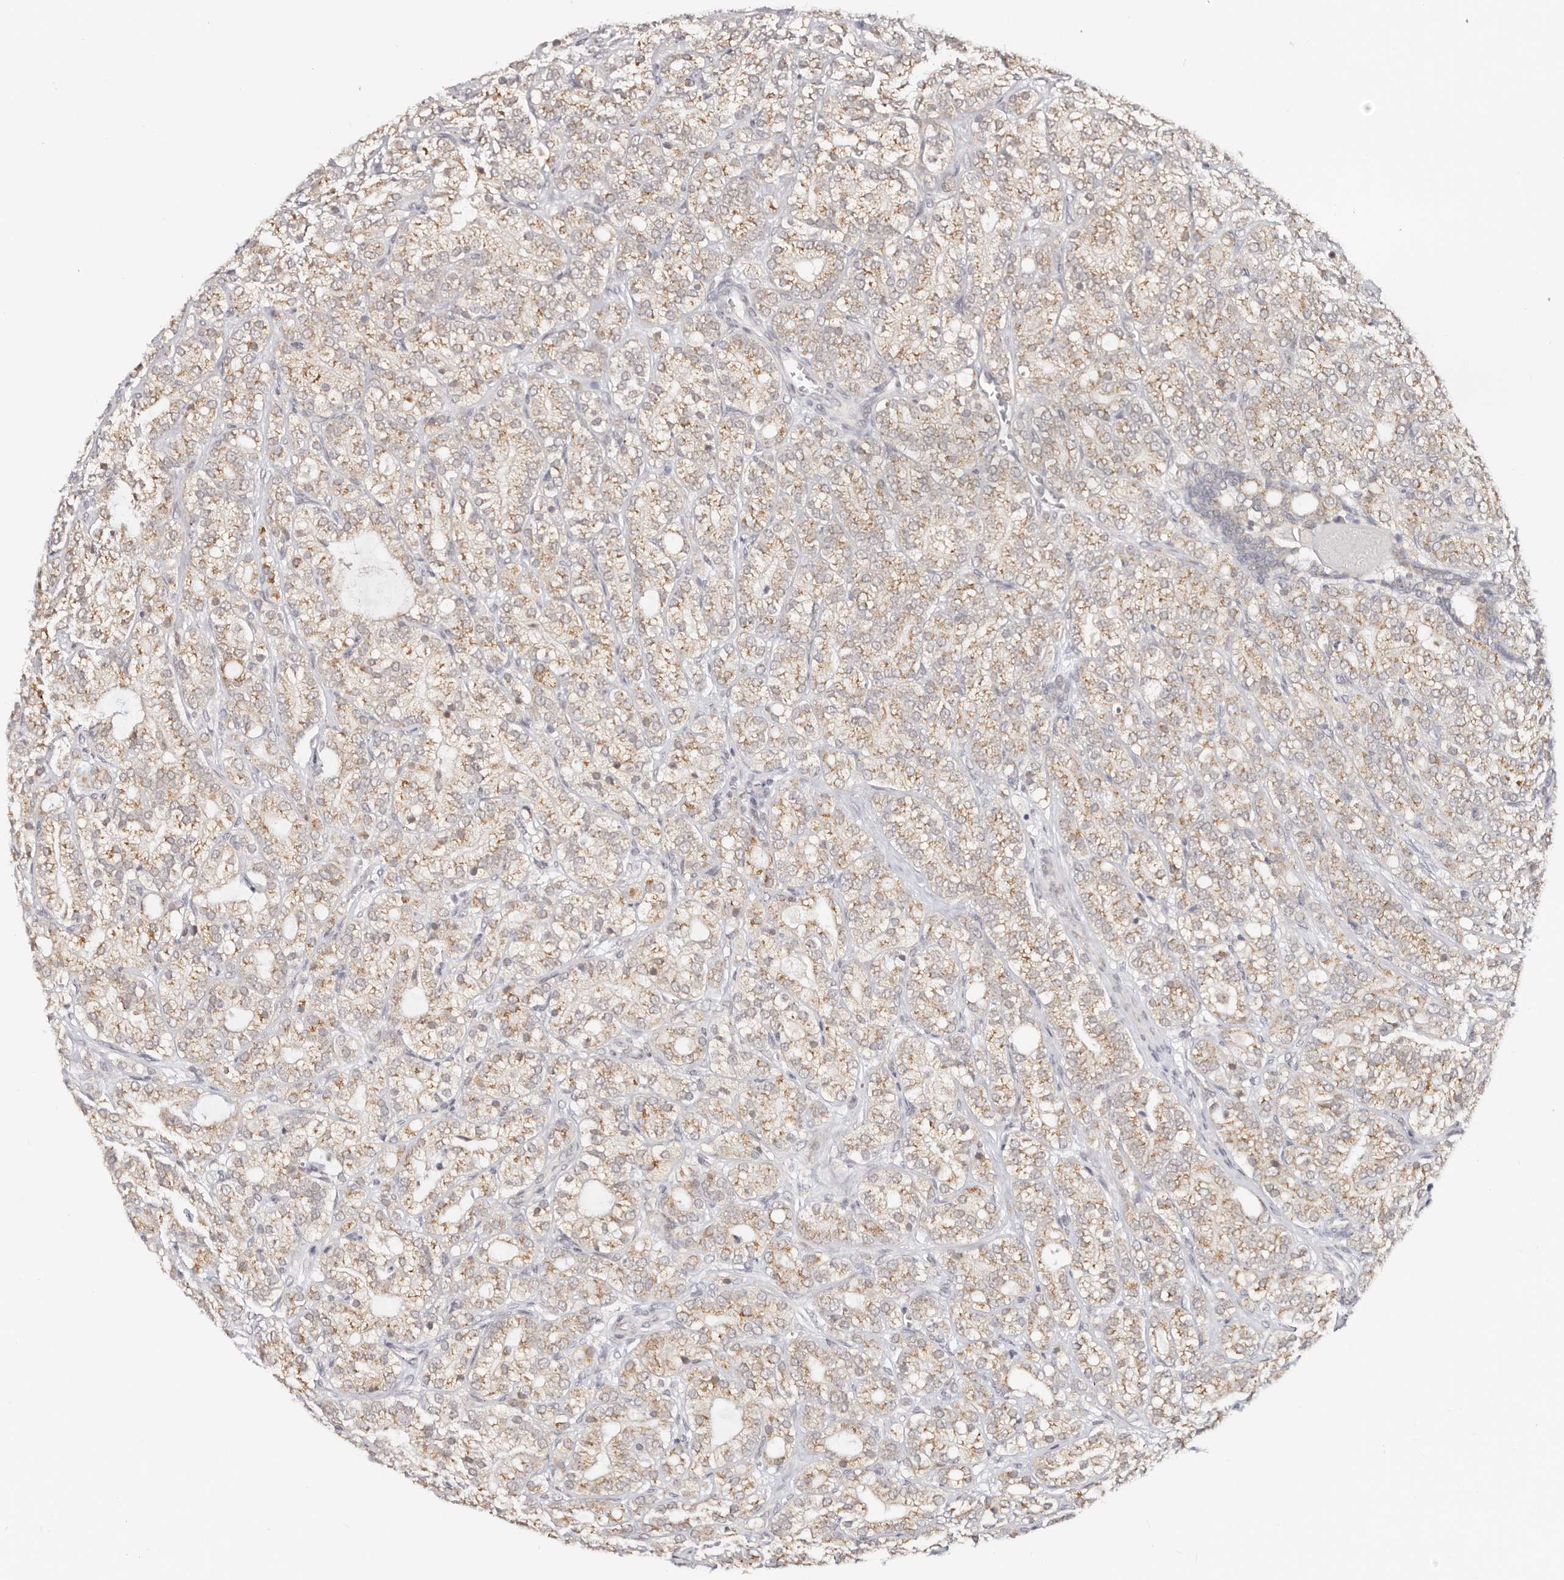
{"staining": {"intensity": "moderate", "quantity": ">75%", "location": "cytoplasmic/membranous"}, "tissue": "prostate cancer", "cell_type": "Tumor cells", "image_type": "cancer", "snomed": [{"axis": "morphology", "description": "Adenocarcinoma, High grade"}, {"axis": "topography", "description": "Prostate"}], "caption": "The image displays staining of prostate high-grade adenocarcinoma, revealing moderate cytoplasmic/membranous protein expression (brown color) within tumor cells.", "gene": "VIPAS39", "patient": {"sex": "male", "age": 57}}